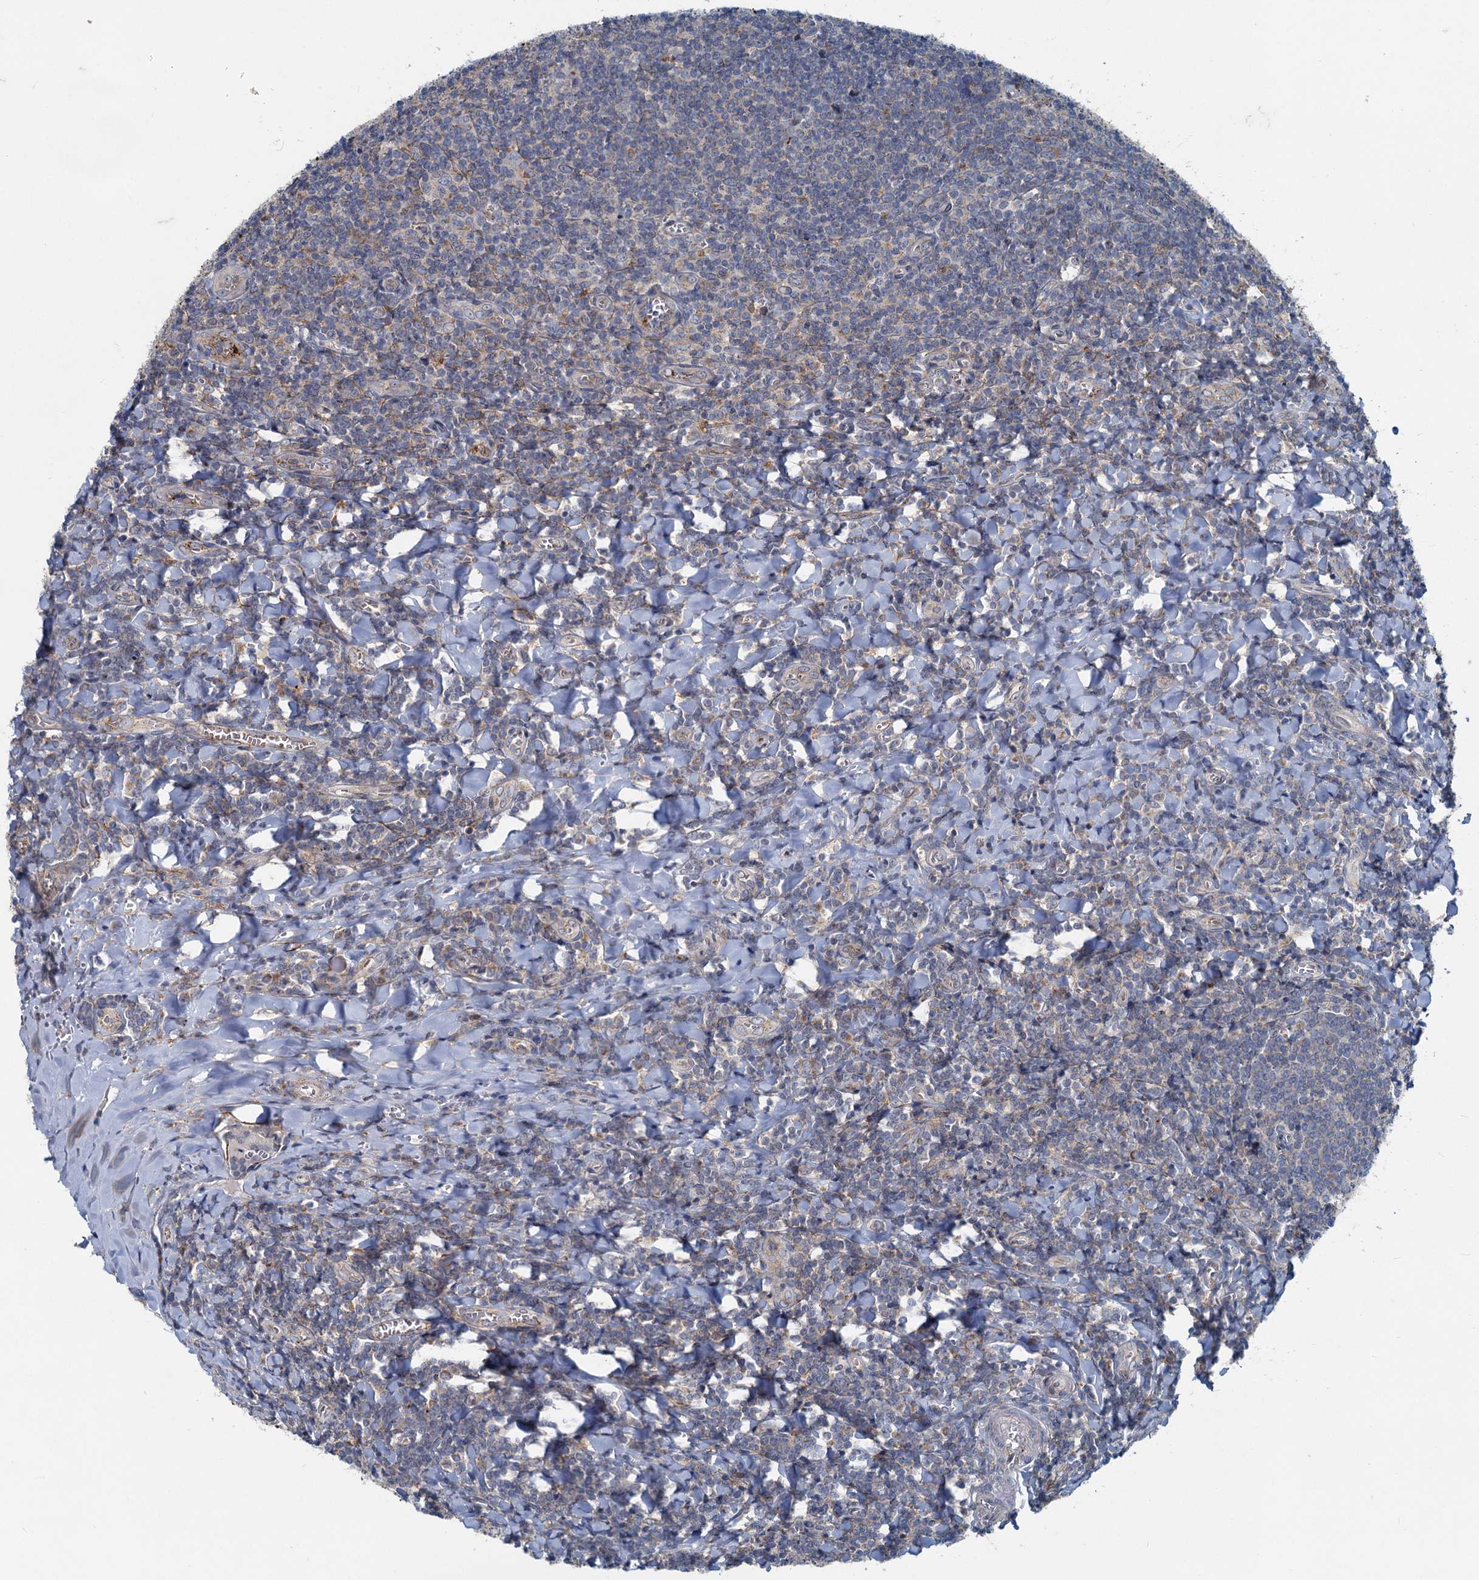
{"staining": {"intensity": "weak", "quantity": "<25%", "location": "cytoplasmic/membranous"}, "tissue": "tonsil", "cell_type": "Germinal center cells", "image_type": "normal", "snomed": [{"axis": "morphology", "description": "Normal tissue, NOS"}, {"axis": "topography", "description": "Tonsil"}], "caption": "Immunohistochemistry of unremarkable human tonsil displays no positivity in germinal center cells. (Brightfield microscopy of DAB (3,3'-diaminobenzidine) IHC at high magnification).", "gene": "ADCY2", "patient": {"sex": "male", "age": 27}}